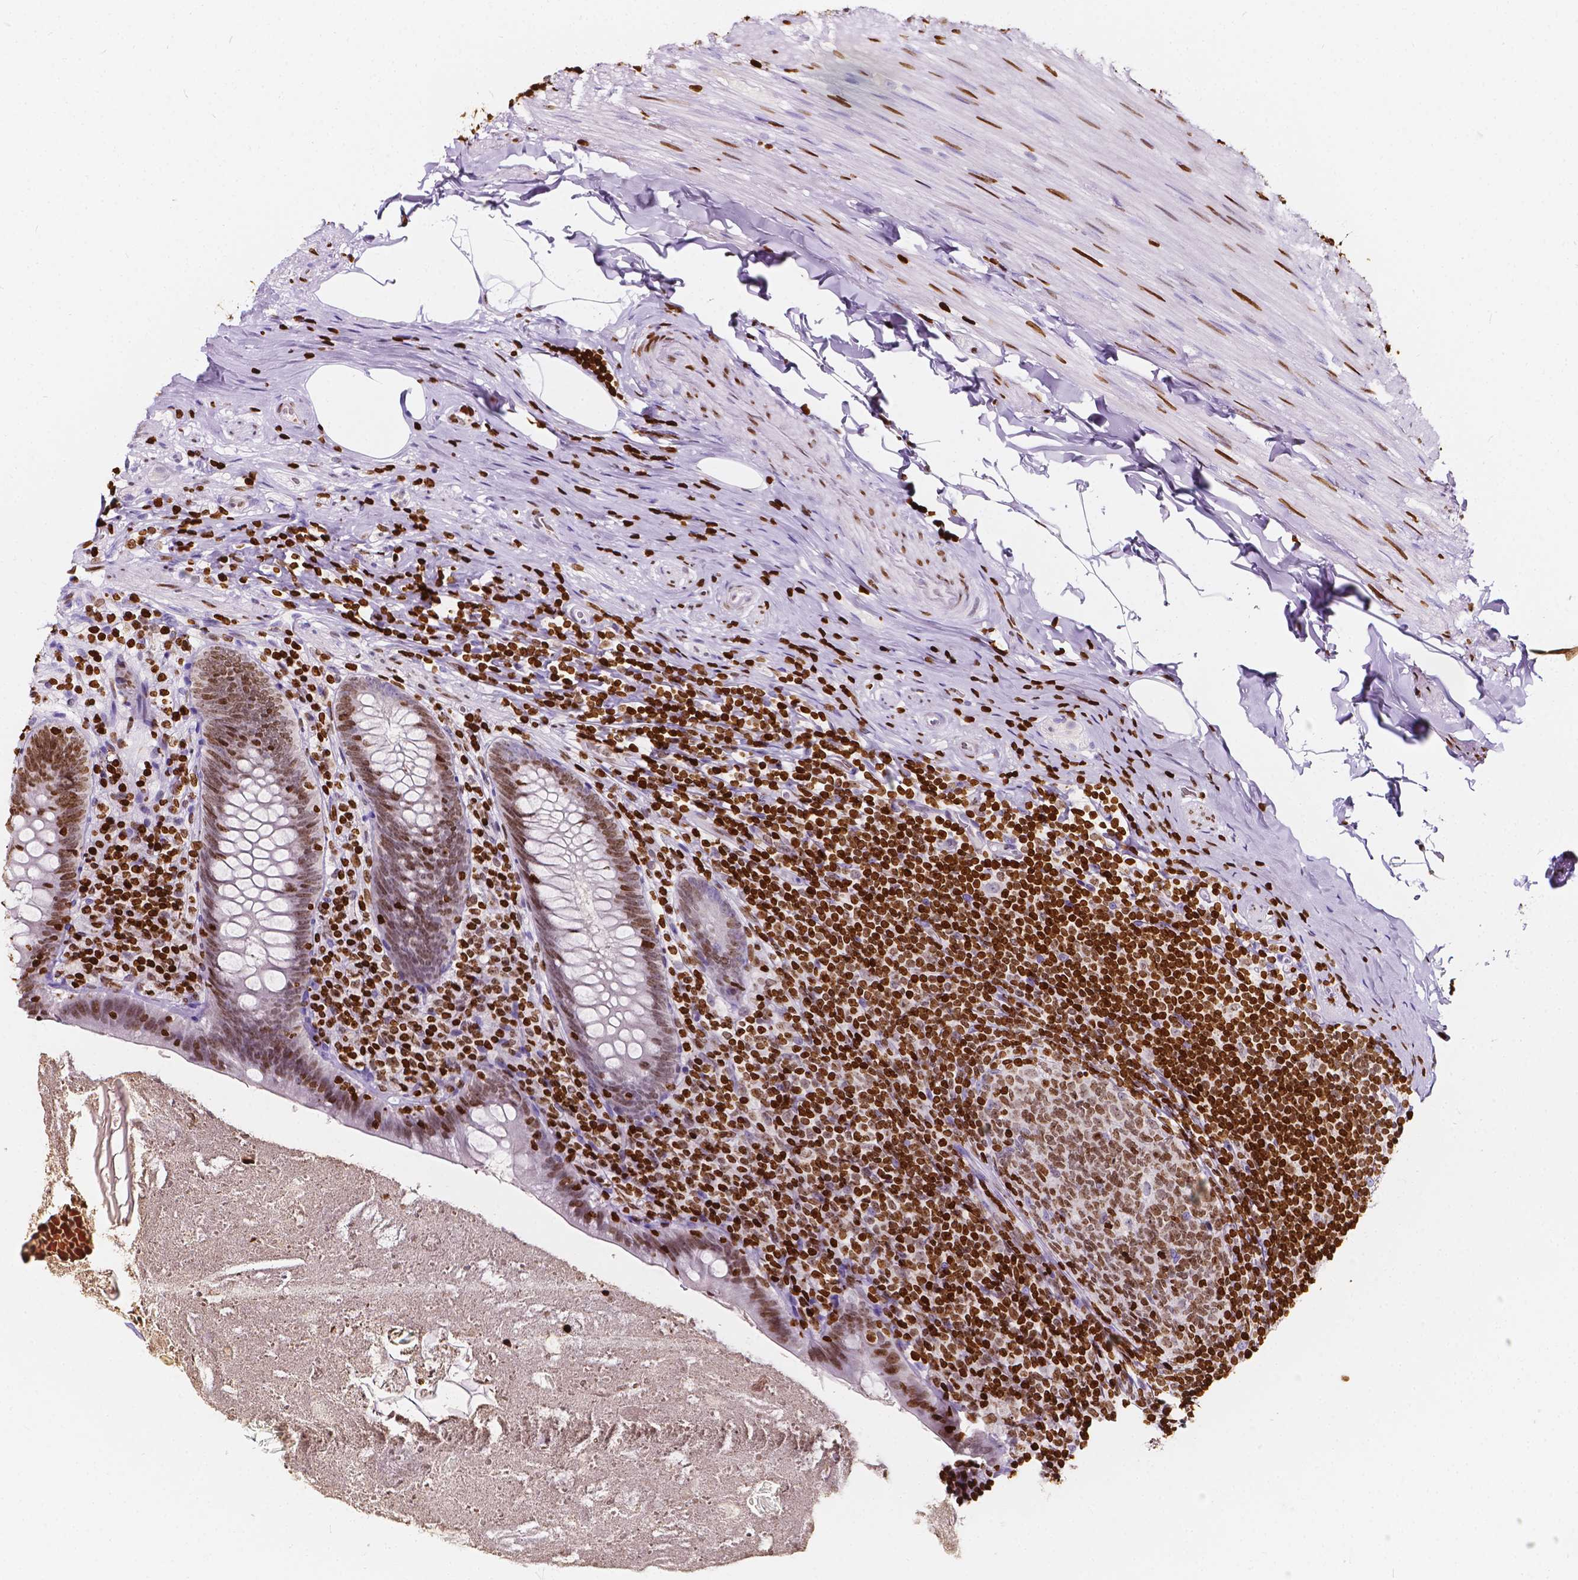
{"staining": {"intensity": "moderate", "quantity": ">75%", "location": "nuclear"}, "tissue": "appendix", "cell_type": "Glandular cells", "image_type": "normal", "snomed": [{"axis": "morphology", "description": "Normal tissue, NOS"}, {"axis": "topography", "description": "Appendix"}], "caption": "IHC (DAB (3,3'-diaminobenzidine)) staining of normal appendix shows moderate nuclear protein positivity in about >75% of glandular cells.", "gene": "CBY3", "patient": {"sex": "male", "age": 47}}